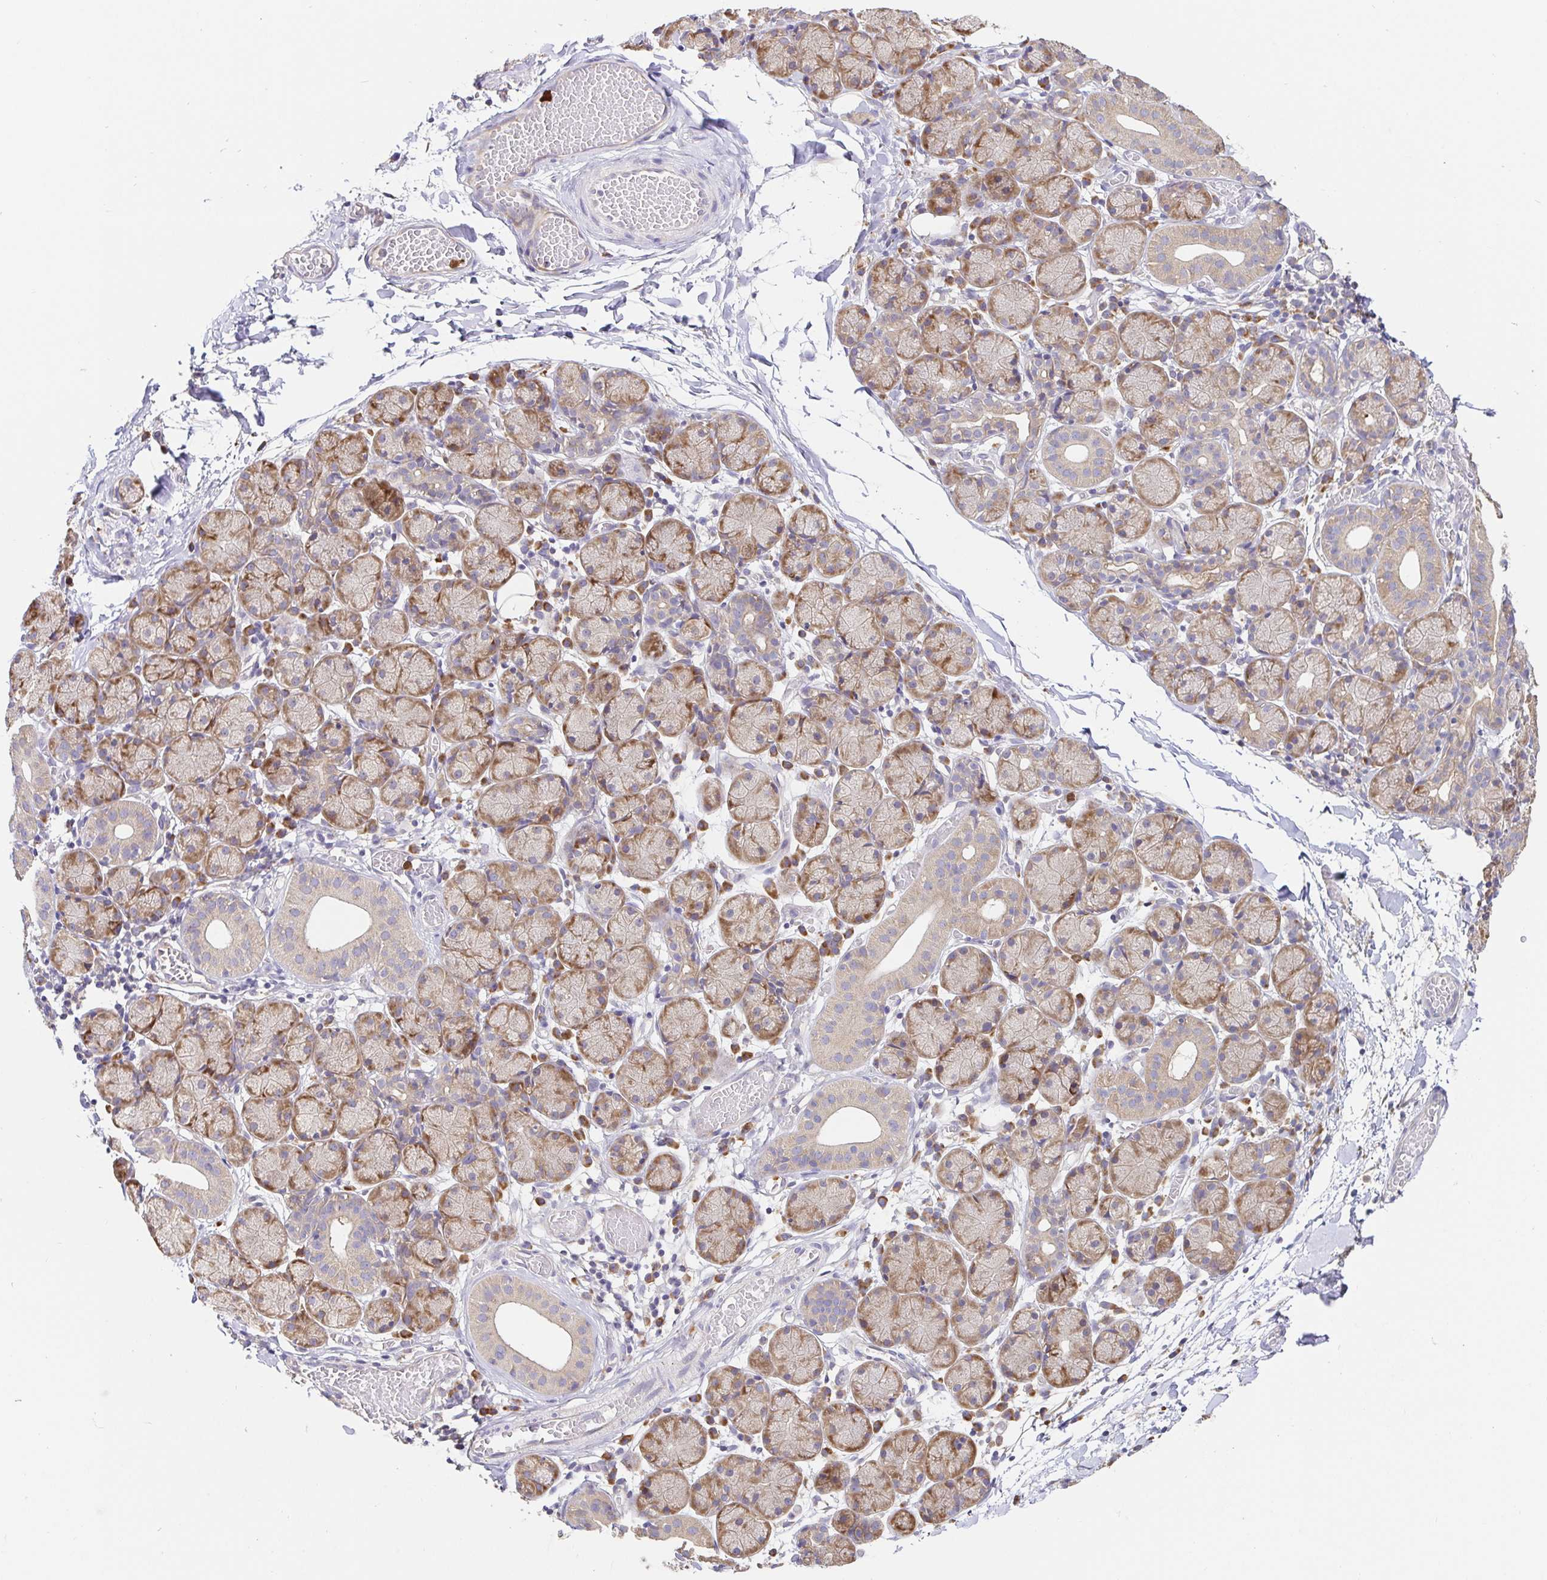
{"staining": {"intensity": "moderate", "quantity": "25%-75%", "location": "cytoplasmic/membranous"}, "tissue": "salivary gland", "cell_type": "Glandular cells", "image_type": "normal", "snomed": [{"axis": "morphology", "description": "Normal tissue, NOS"}, {"axis": "topography", "description": "Salivary gland"}], "caption": "The photomicrograph displays a brown stain indicating the presence of a protein in the cytoplasmic/membranous of glandular cells in salivary gland.", "gene": "PDPK1", "patient": {"sex": "female", "age": 24}}